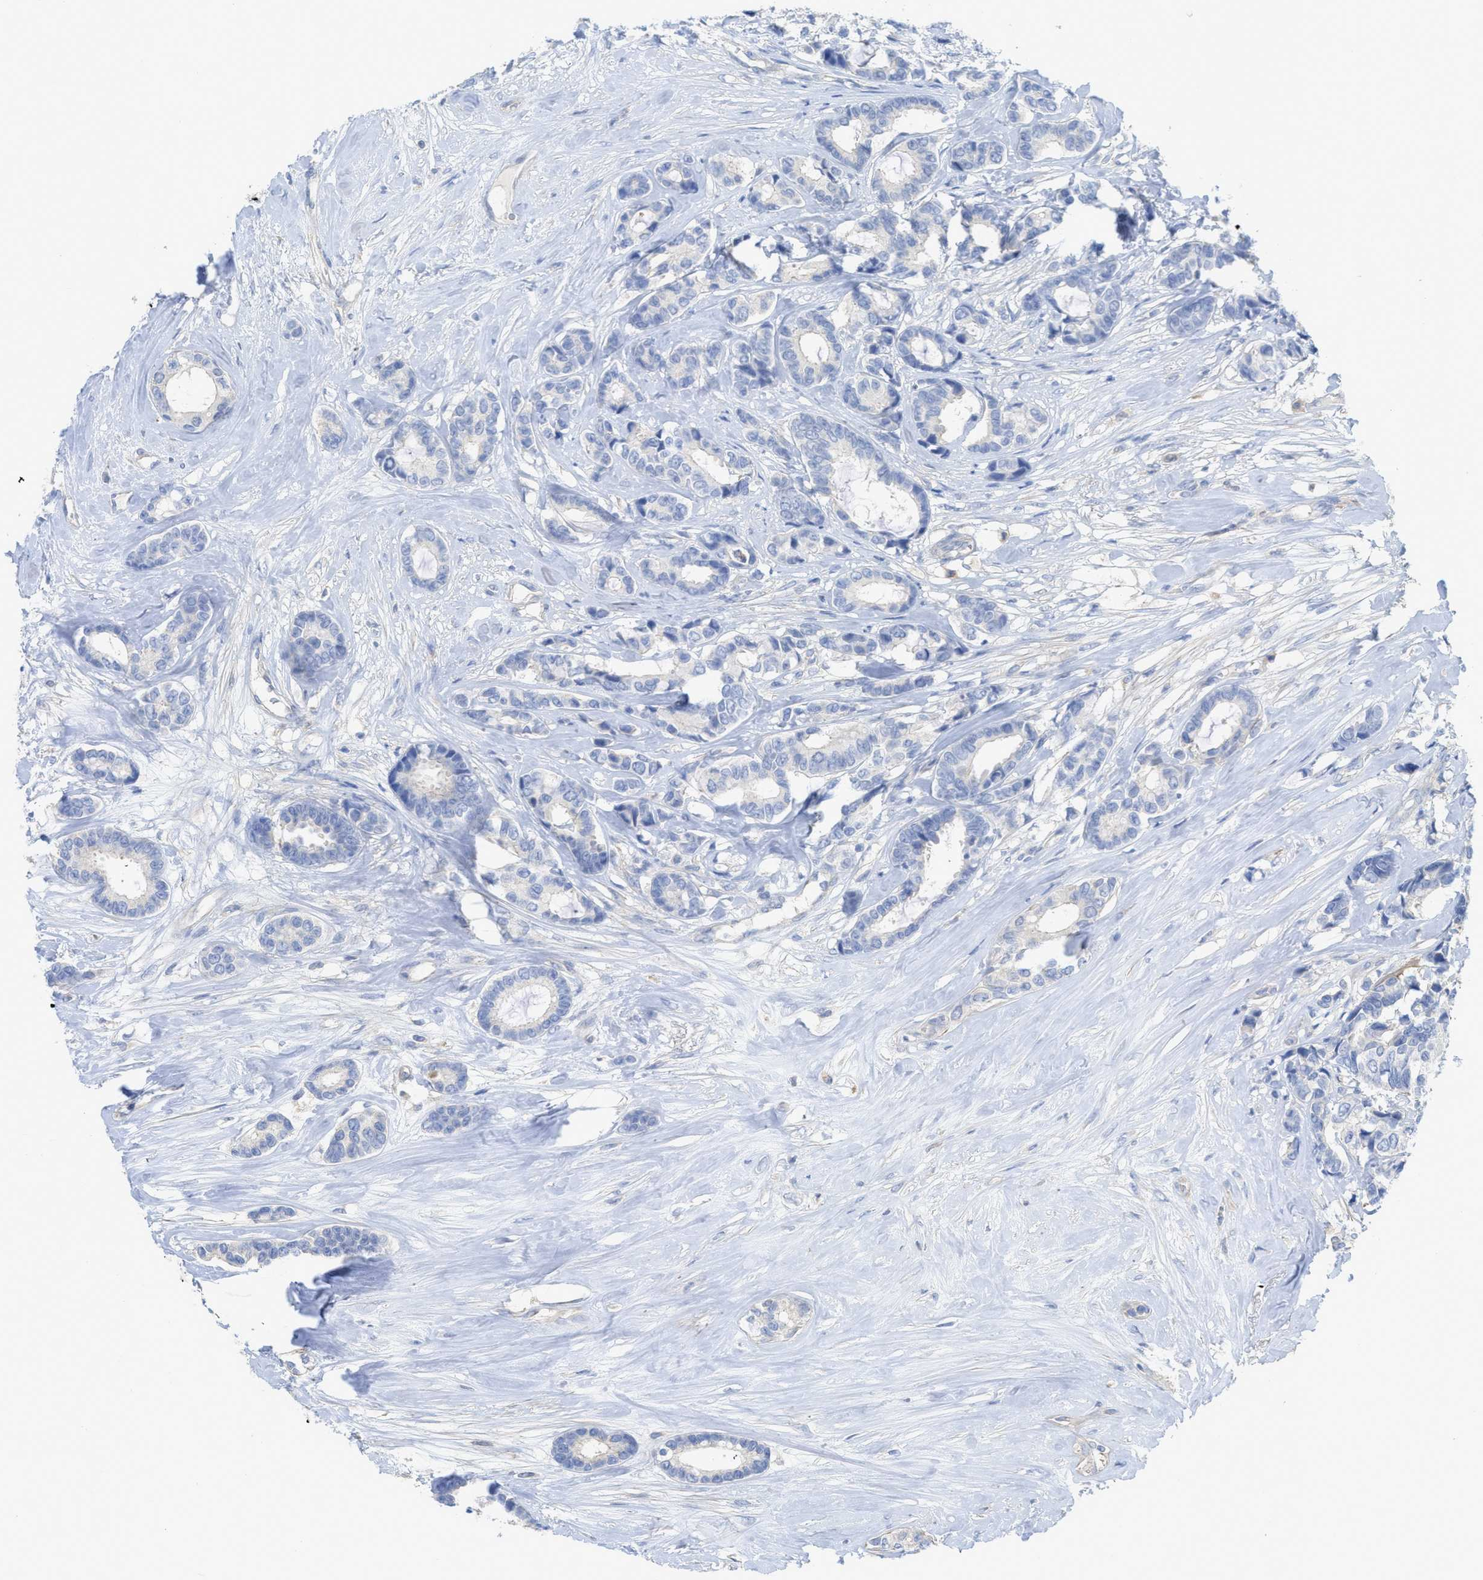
{"staining": {"intensity": "negative", "quantity": "none", "location": "none"}, "tissue": "breast cancer", "cell_type": "Tumor cells", "image_type": "cancer", "snomed": [{"axis": "morphology", "description": "Duct carcinoma"}, {"axis": "topography", "description": "Breast"}], "caption": "Intraductal carcinoma (breast) stained for a protein using IHC displays no positivity tumor cells.", "gene": "MYL3", "patient": {"sex": "female", "age": 87}}